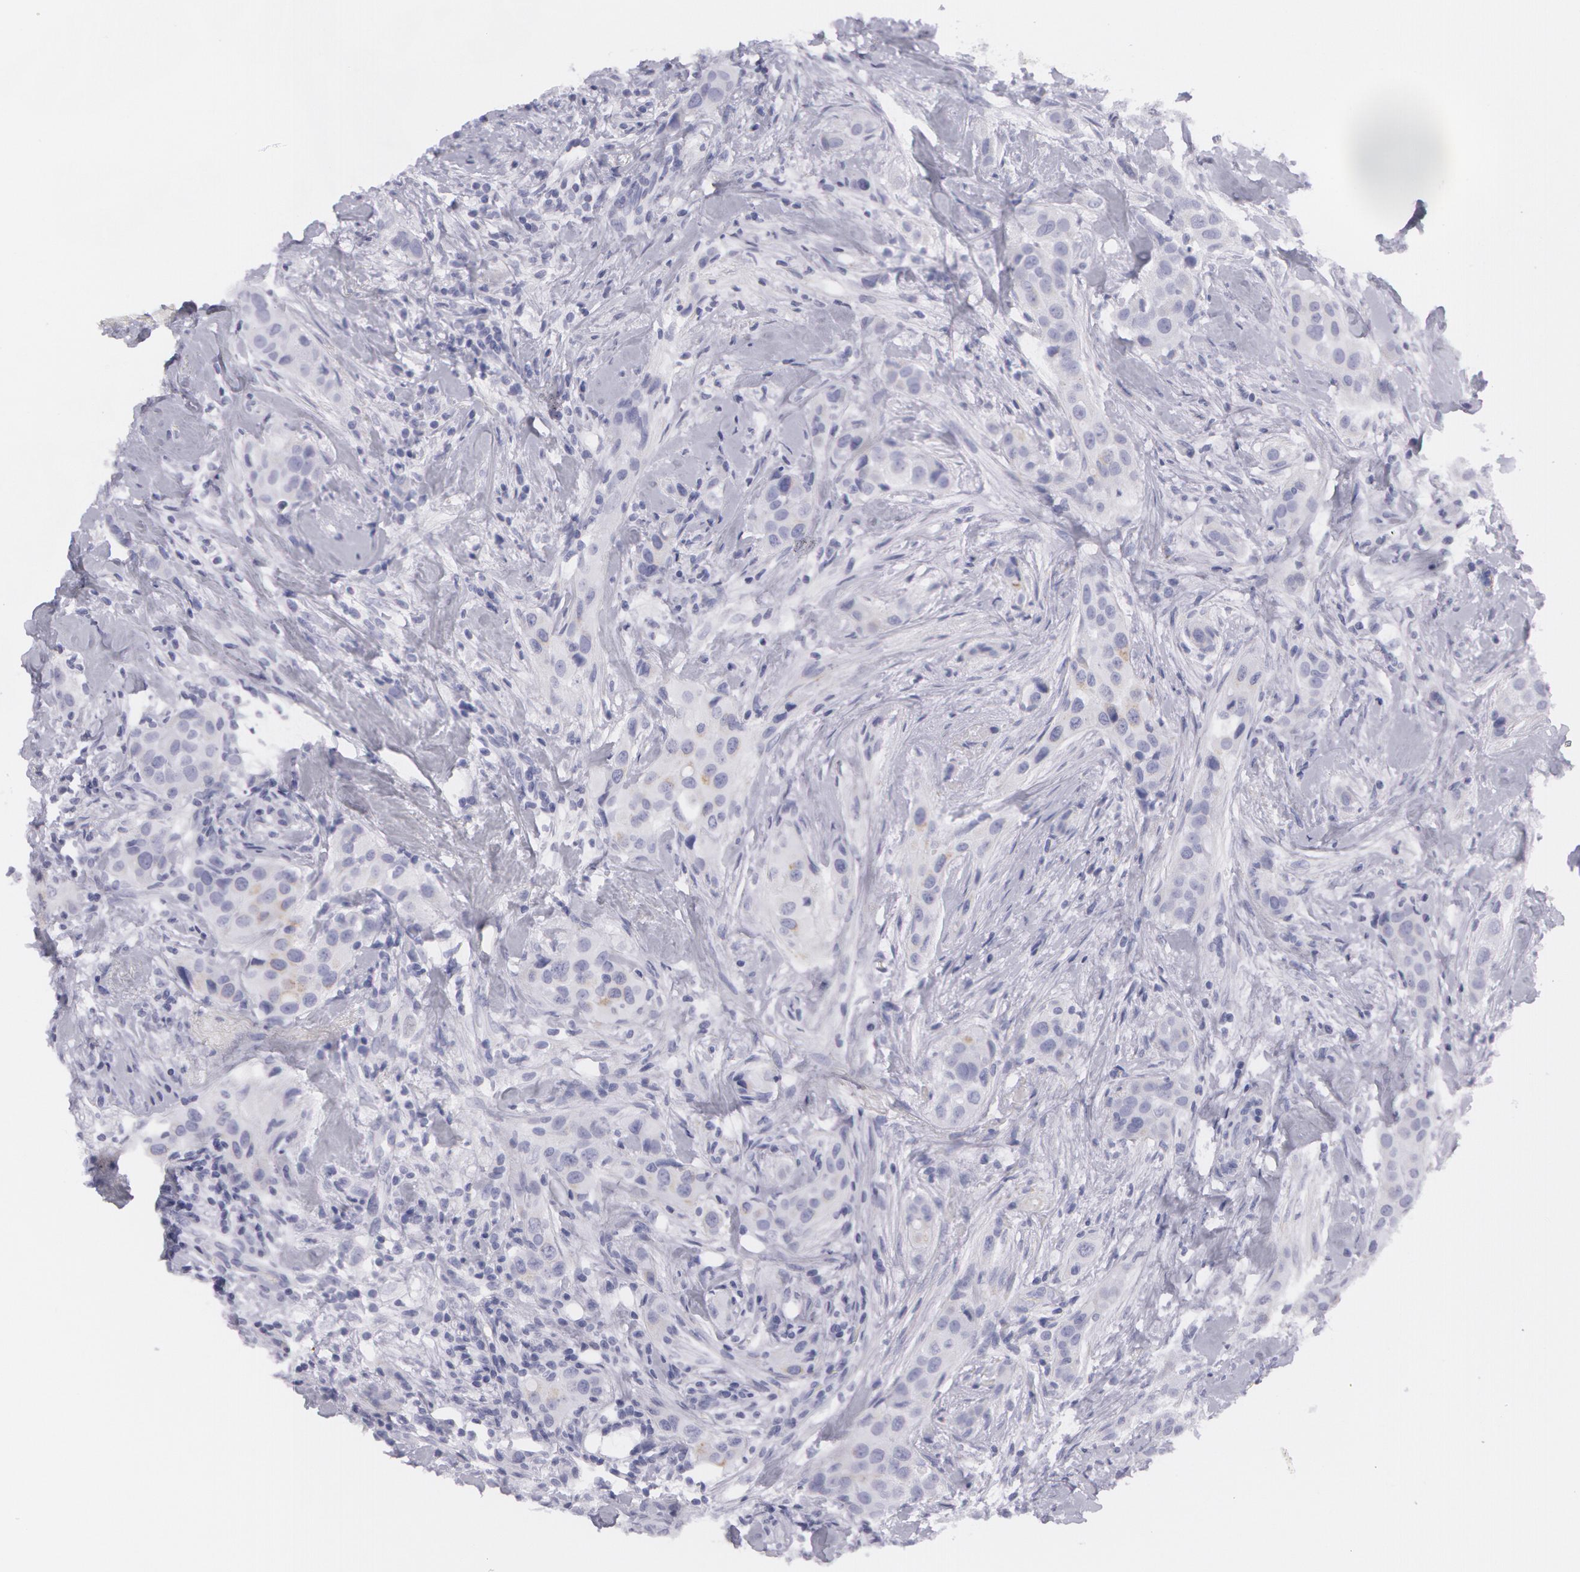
{"staining": {"intensity": "negative", "quantity": "none", "location": "none"}, "tissue": "breast cancer", "cell_type": "Tumor cells", "image_type": "cancer", "snomed": [{"axis": "morphology", "description": "Duct carcinoma"}, {"axis": "topography", "description": "Breast"}], "caption": "IHC of human breast invasive ductal carcinoma reveals no staining in tumor cells.", "gene": "AMACR", "patient": {"sex": "female", "age": 45}}